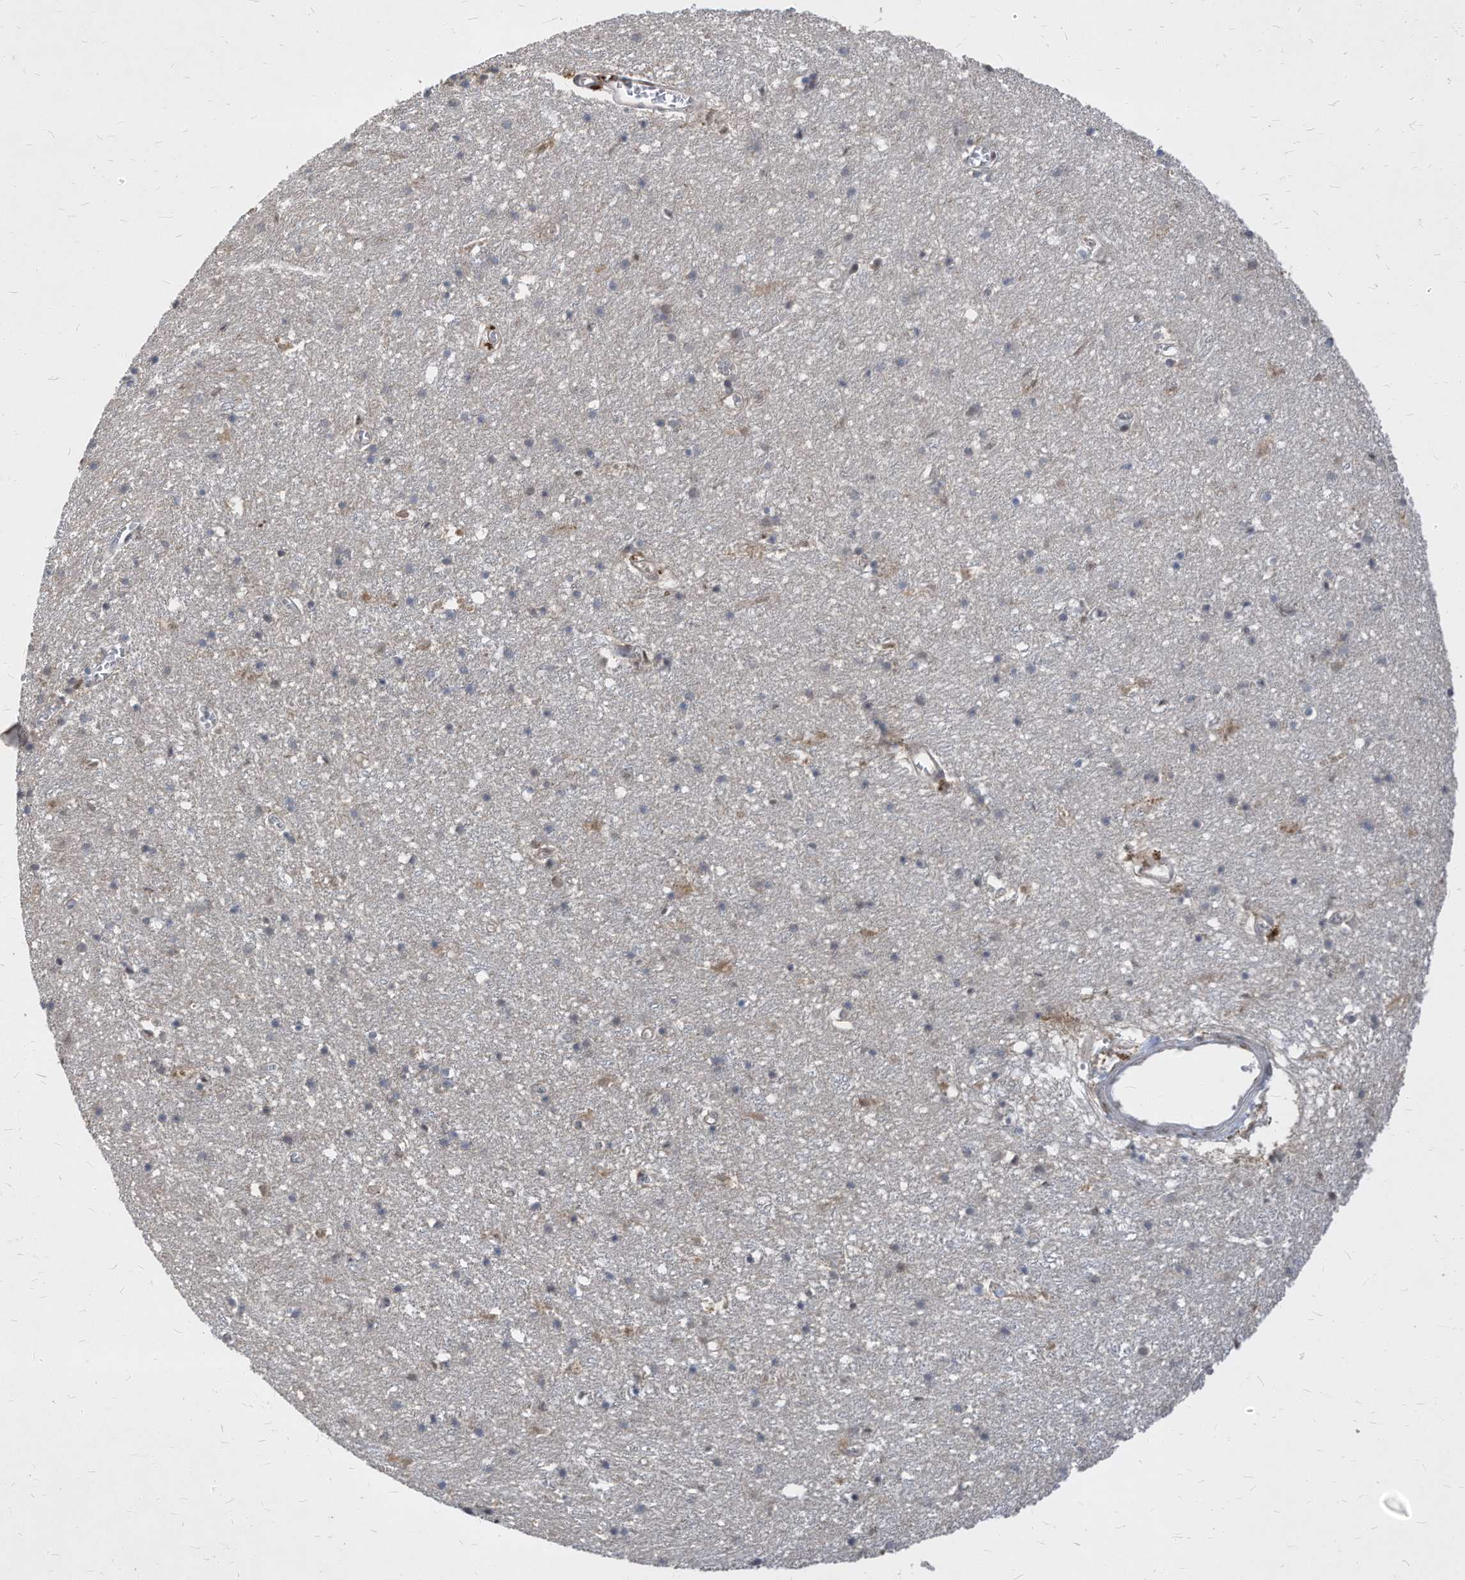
{"staining": {"intensity": "negative", "quantity": "none", "location": "none"}, "tissue": "cerebral cortex", "cell_type": "Endothelial cells", "image_type": "normal", "snomed": [{"axis": "morphology", "description": "Normal tissue, NOS"}, {"axis": "topography", "description": "Cerebral cortex"}], "caption": "This is a micrograph of IHC staining of benign cerebral cortex, which shows no positivity in endothelial cells.", "gene": "KPNB1", "patient": {"sex": "female", "age": 64}}